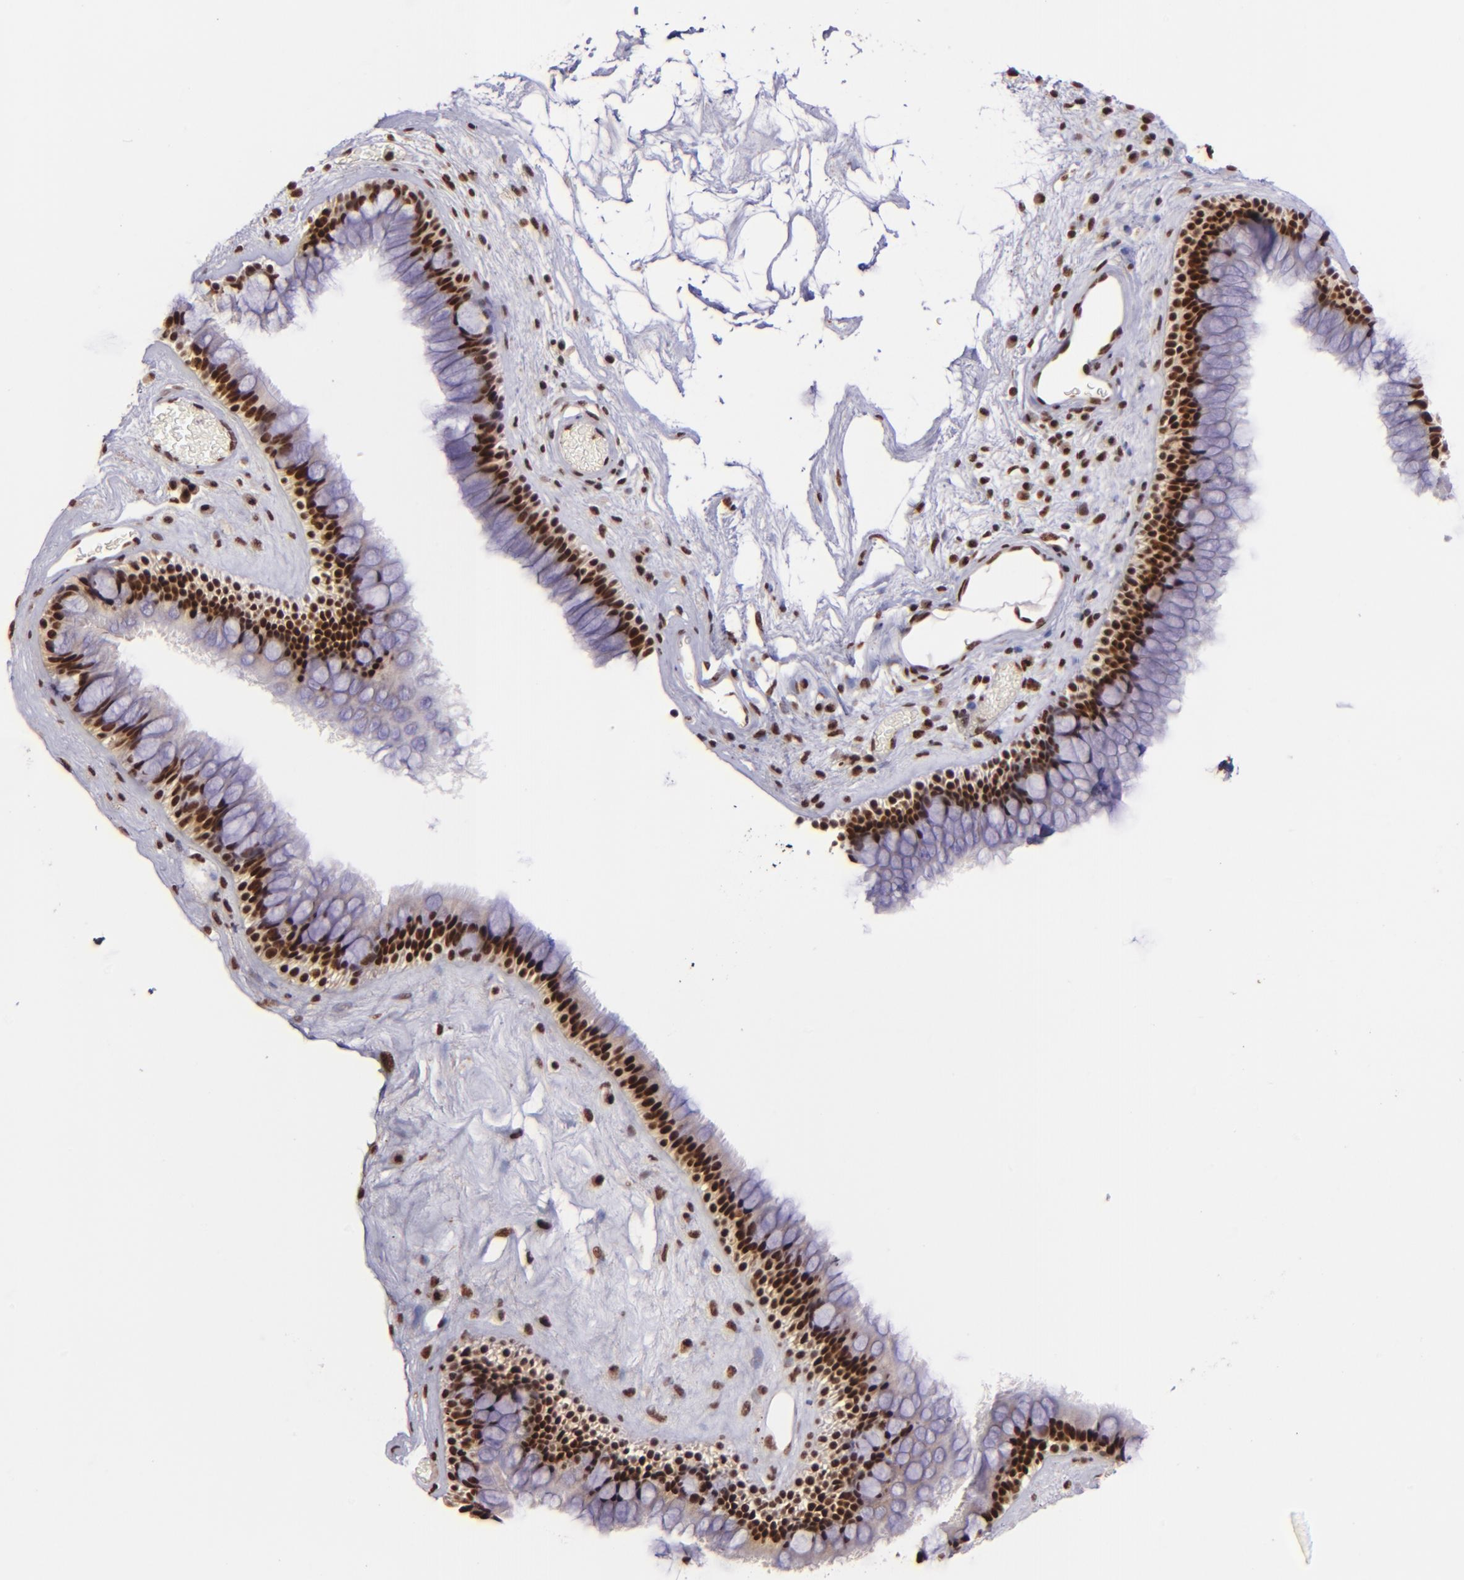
{"staining": {"intensity": "strong", "quantity": ">75%", "location": "nuclear"}, "tissue": "nasopharynx", "cell_type": "Respiratory epithelial cells", "image_type": "normal", "snomed": [{"axis": "morphology", "description": "Normal tissue, NOS"}, {"axis": "morphology", "description": "Inflammation, NOS"}, {"axis": "topography", "description": "Nasopharynx"}], "caption": "This photomicrograph exhibits benign nasopharynx stained with IHC to label a protein in brown. The nuclear of respiratory epithelial cells show strong positivity for the protein. Nuclei are counter-stained blue.", "gene": "PQBP1", "patient": {"sex": "male", "age": 48}}